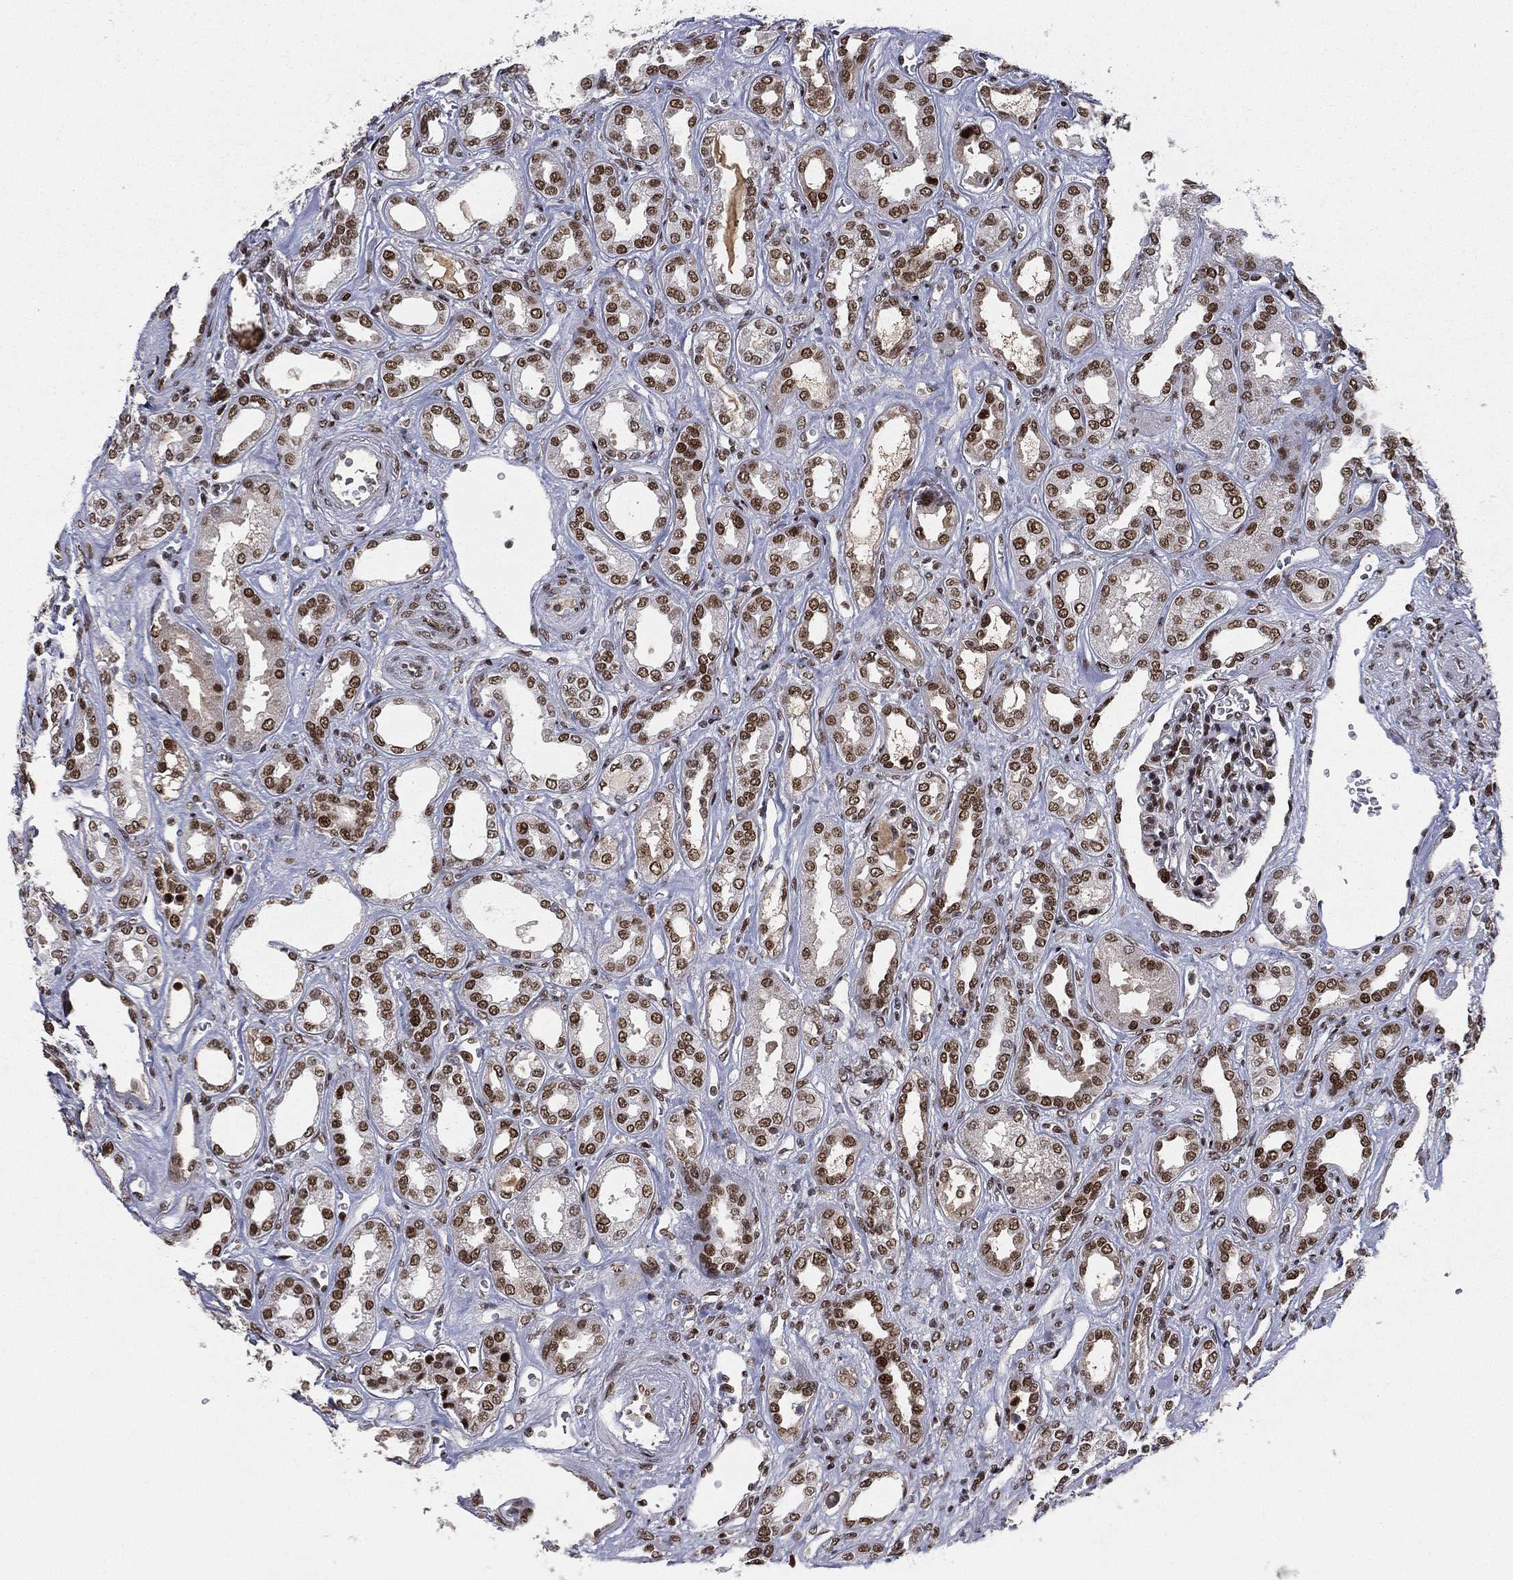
{"staining": {"intensity": "moderate", "quantity": ">75%", "location": "nuclear"}, "tissue": "renal cancer", "cell_type": "Tumor cells", "image_type": "cancer", "snomed": [{"axis": "morphology", "description": "Adenocarcinoma, NOS"}, {"axis": "topography", "description": "Kidney"}], "caption": "IHC histopathology image of adenocarcinoma (renal) stained for a protein (brown), which demonstrates medium levels of moderate nuclear expression in about >75% of tumor cells.", "gene": "RTF1", "patient": {"sex": "male", "age": 63}}